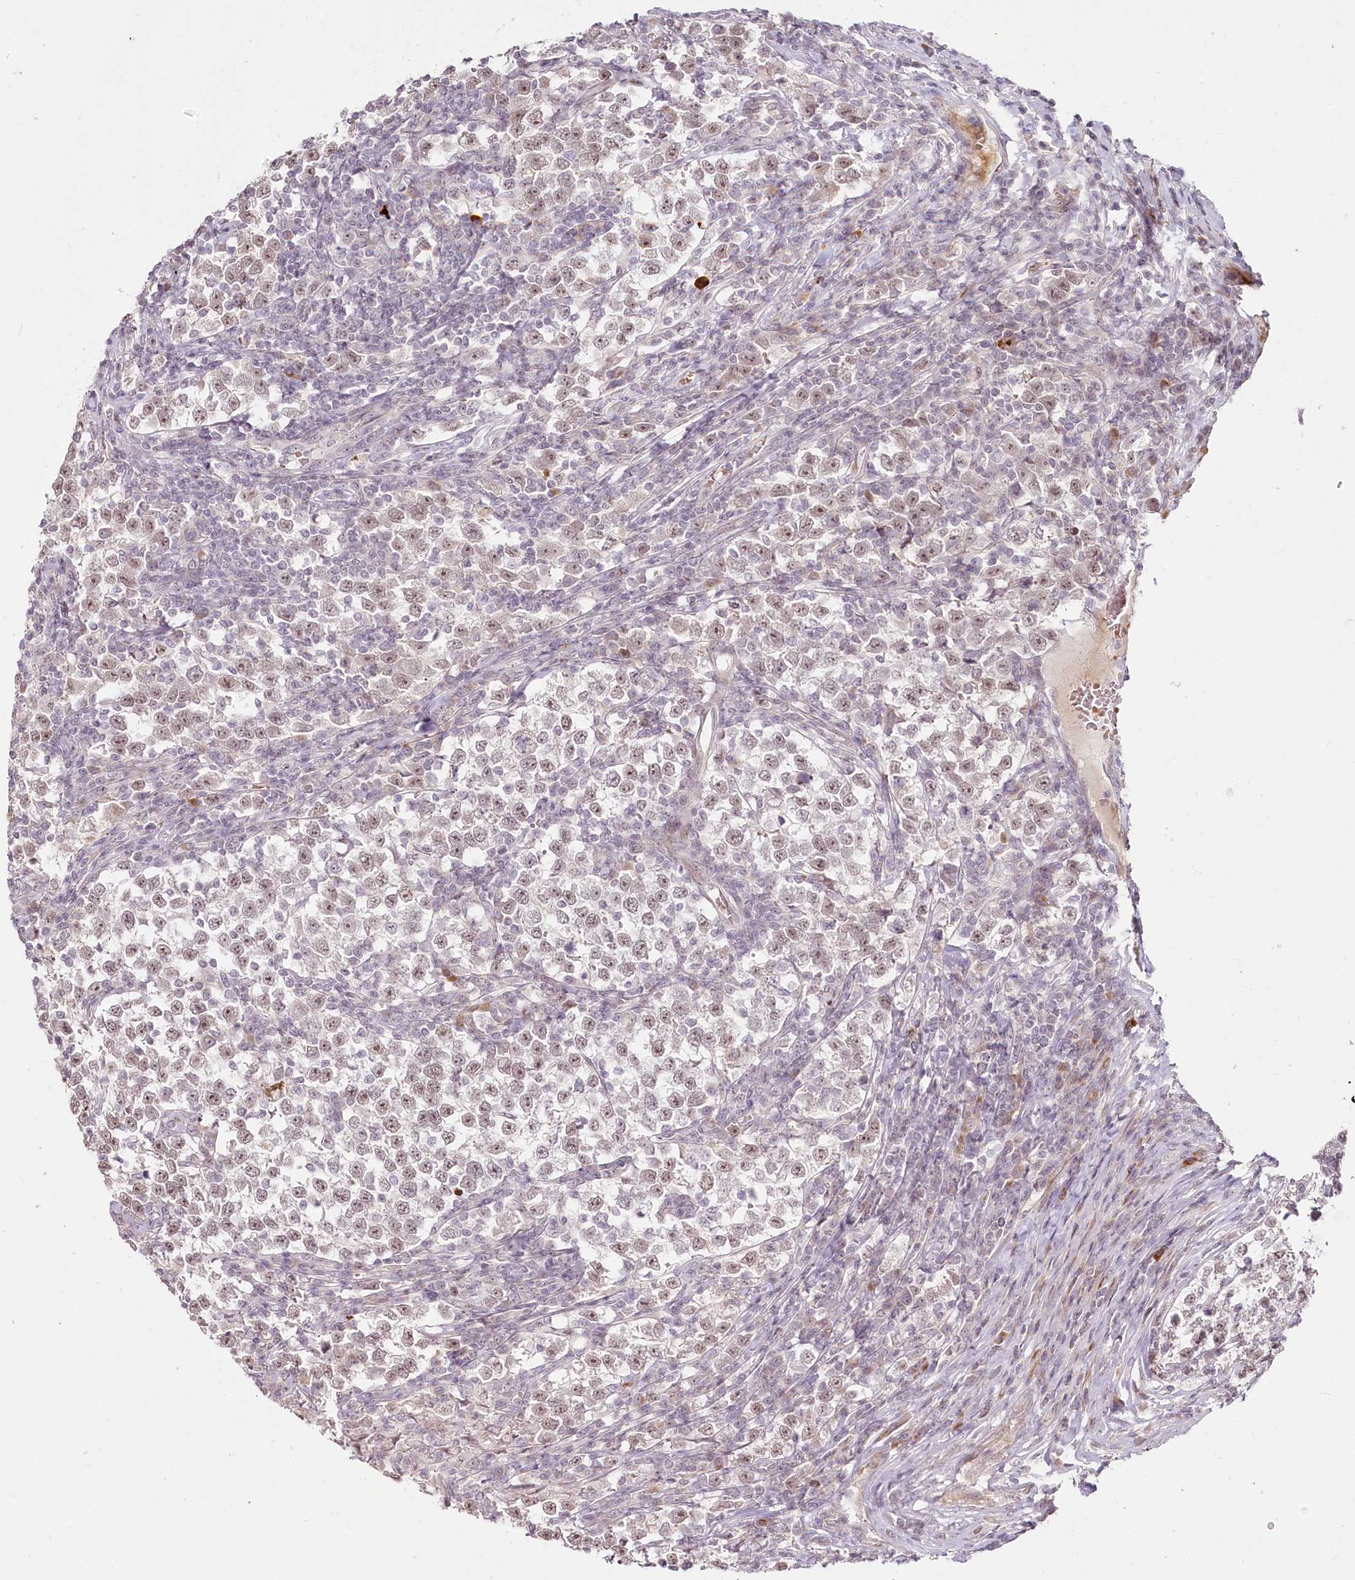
{"staining": {"intensity": "weak", "quantity": ">75%", "location": "nuclear"}, "tissue": "testis cancer", "cell_type": "Tumor cells", "image_type": "cancer", "snomed": [{"axis": "morphology", "description": "Normal tissue, NOS"}, {"axis": "morphology", "description": "Seminoma, NOS"}, {"axis": "topography", "description": "Testis"}], "caption": "High-magnification brightfield microscopy of testis cancer (seminoma) stained with DAB (brown) and counterstained with hematoxylin (blue). tumor cells exhibit weak nuclear staining is appreciated in approximately>75% of cells. (Brightfield microscopy of DAB IHC at high magnification).", "gene": "EXOSC7", "patient": {"sex": "male", "age": 43}}